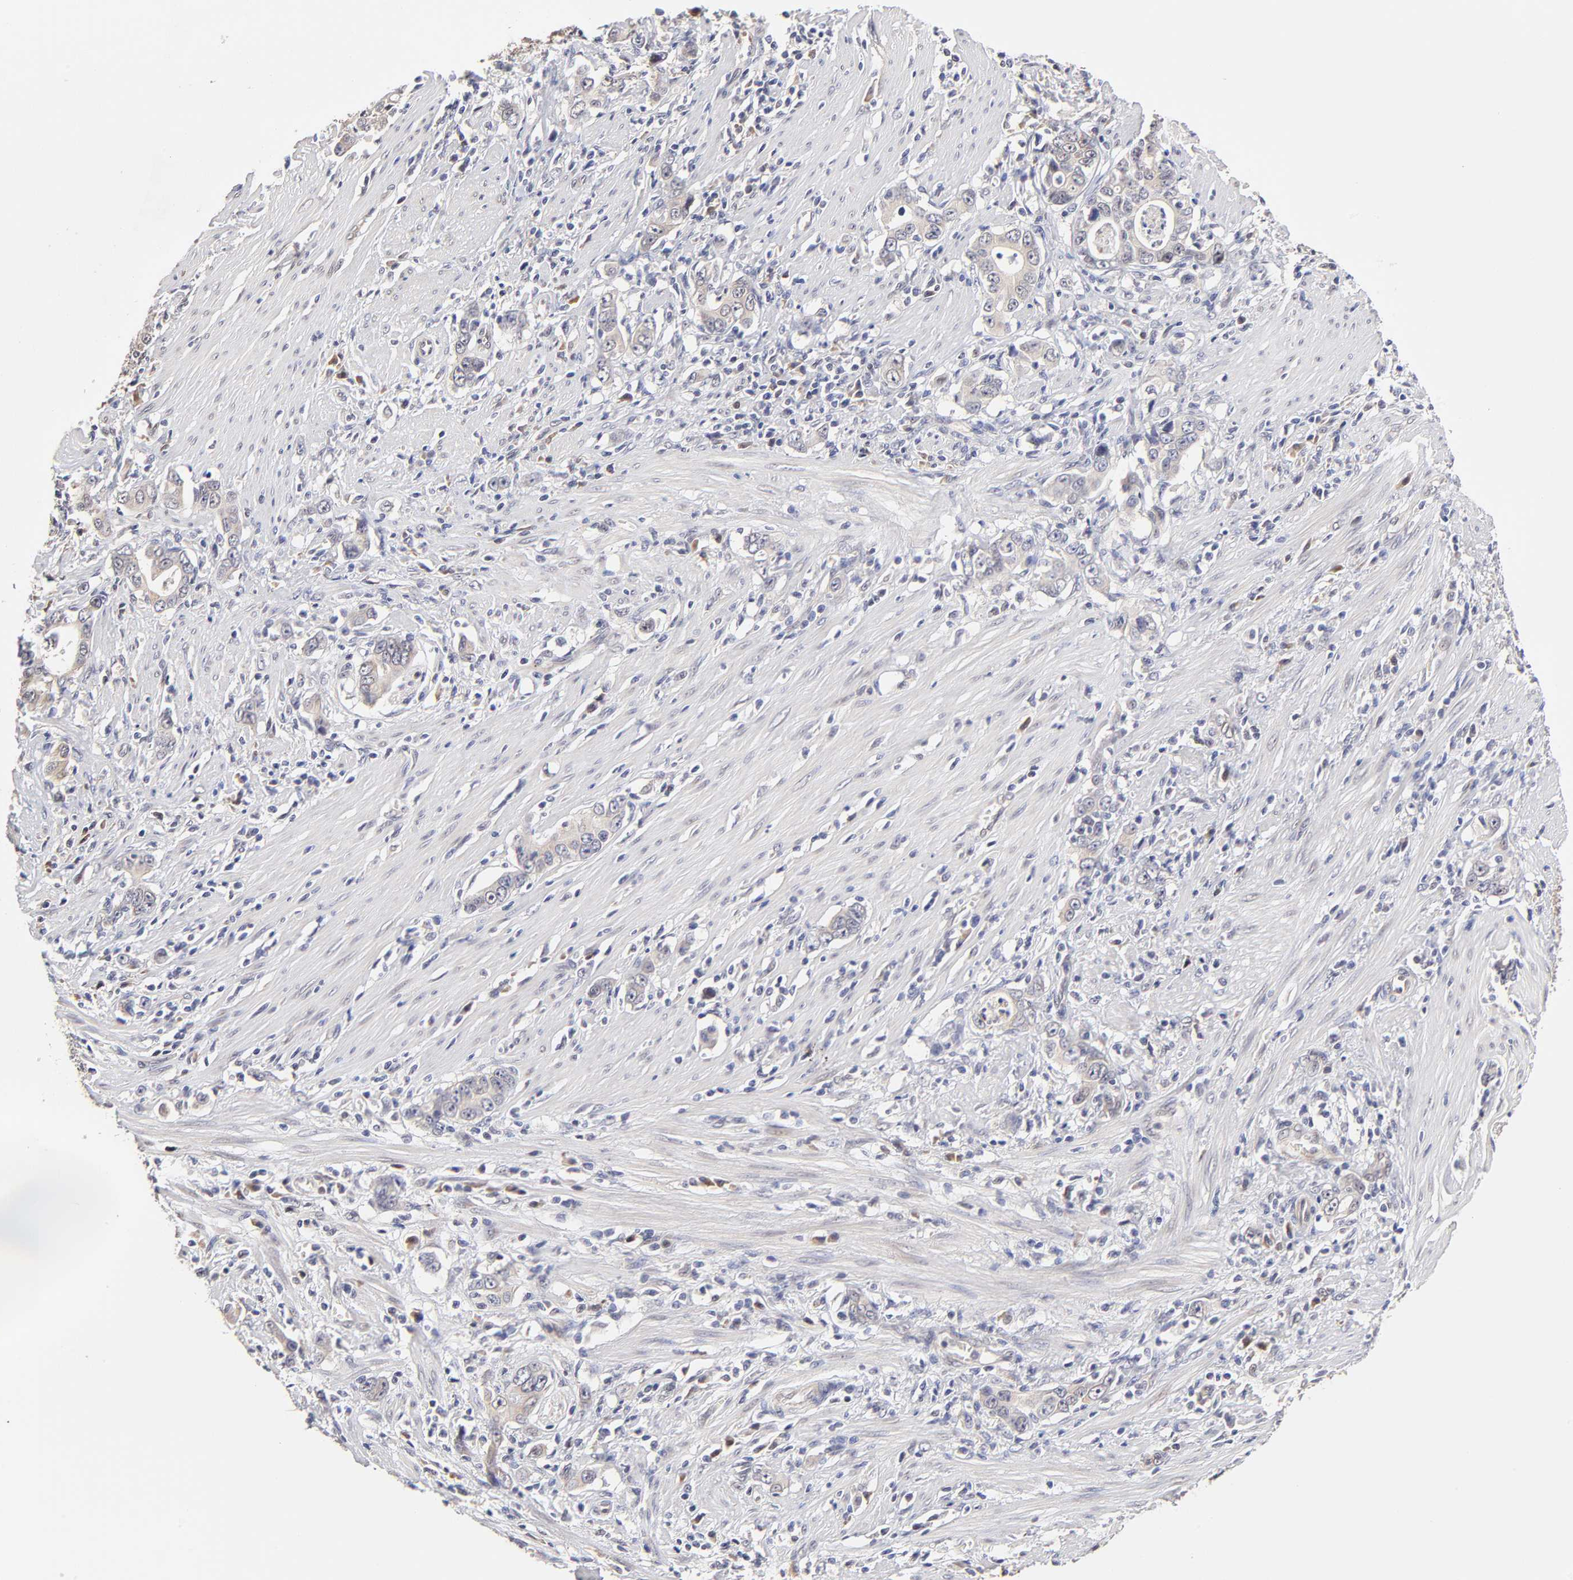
{"staining": {"intensity": "weak", "quantity": ">75%", "location": "cytoplasmic/membranous"}, "tissue": "stomach cancer", "cell_type": "Tumor cells", "image_type": "cancer", "snomed": [{"axis": "morphology", "description": "Adenocarcinoma, NOS"}, {"axis": "topography", "description": "Stomach, lower"}], "caption": "Stomach cancer tissue reveals weak cytoplasmic/membranous positivity in about >75% of tumor cells, visualized by immunohistochemistry. (DAB (3,3'-diaminobenzidine) = brown stain, brightfield microscopy at high magnification).", "gene": "ZNF10", "patient": {"sex": "female", "age": 72}}